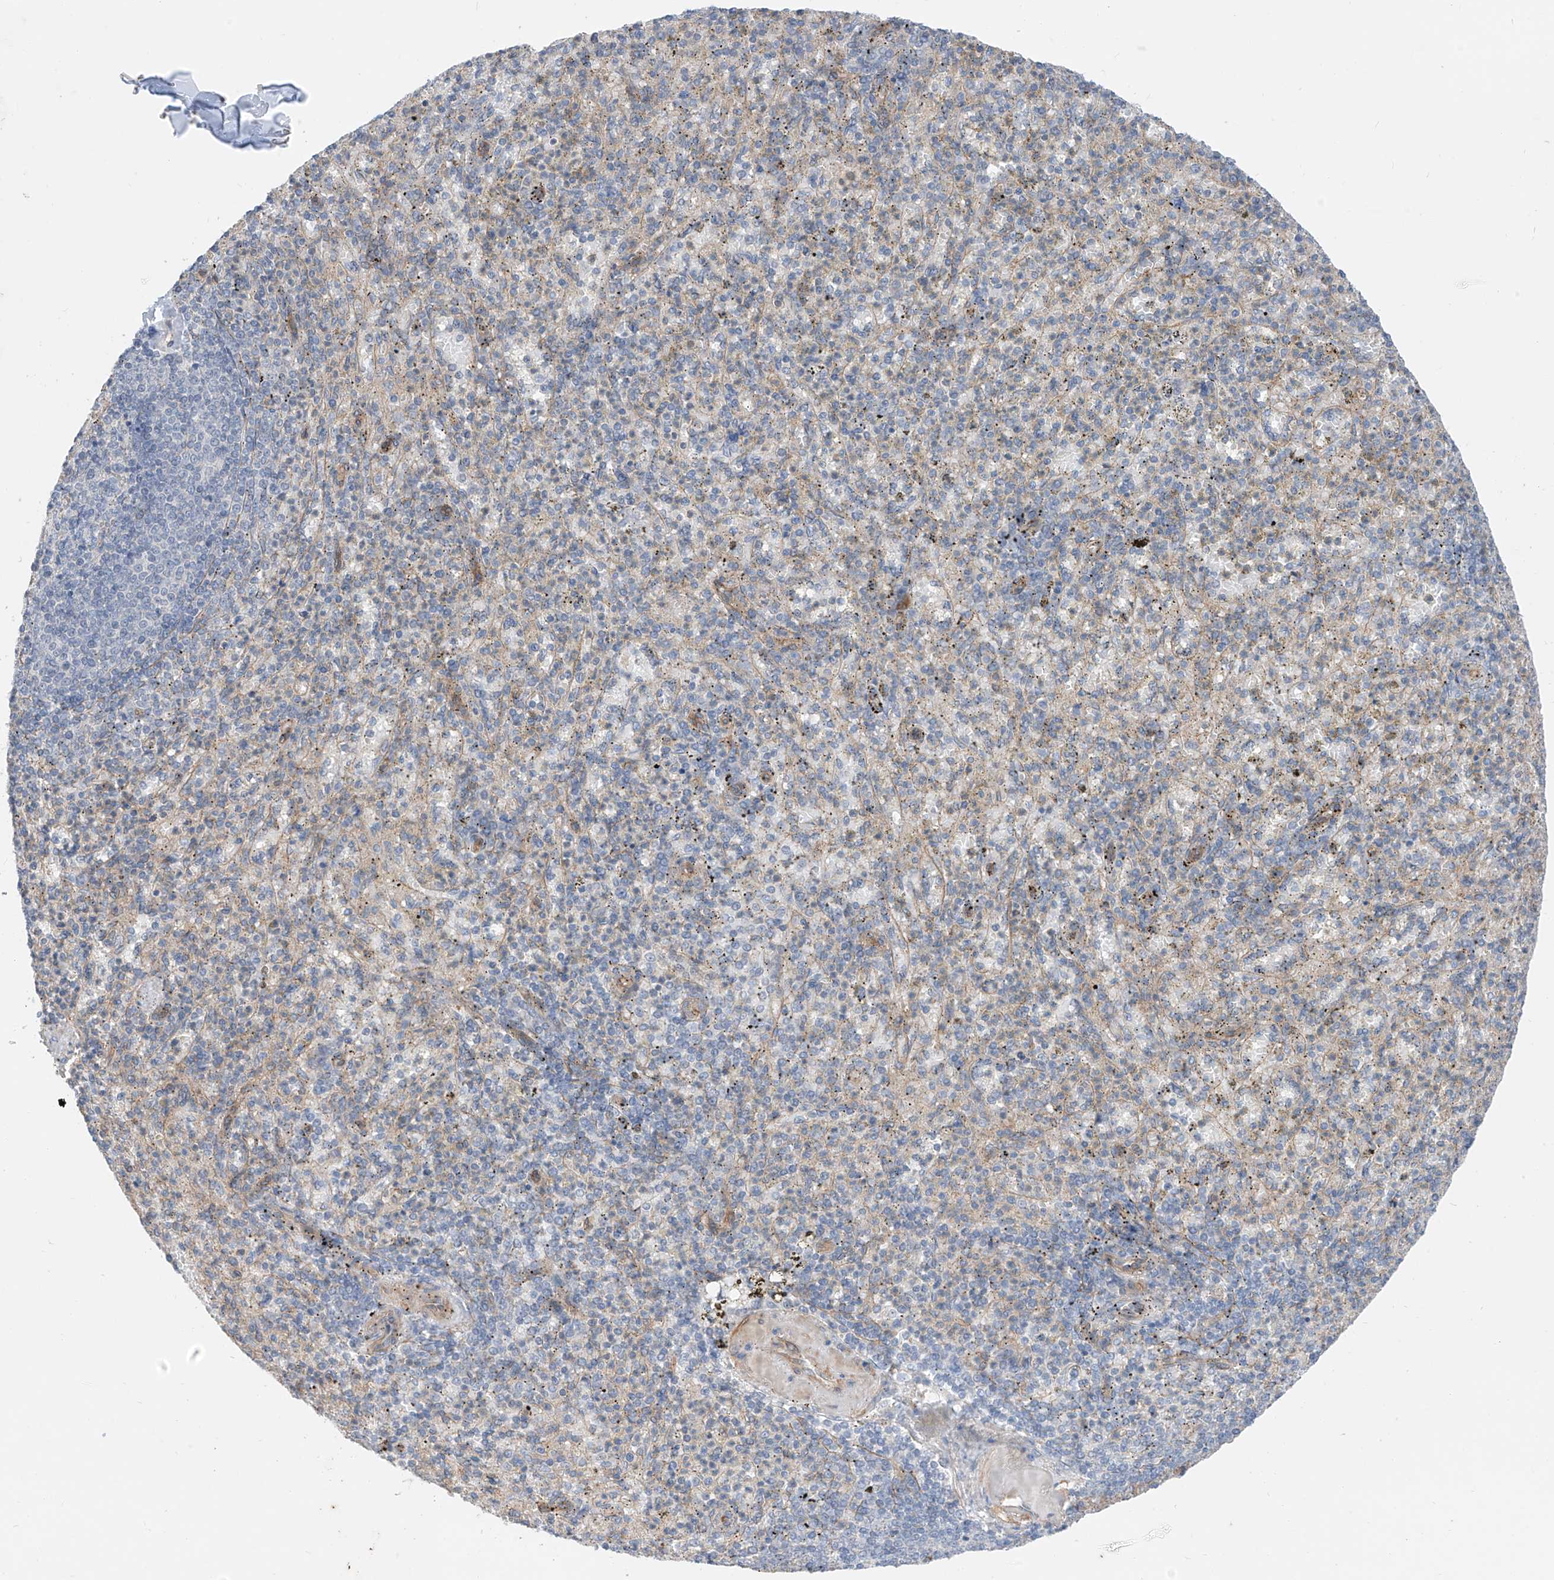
{"staining": {"intensity": "negative", "quantity": "none", "location": "none"}, "tissue": "spleen", "cell_type": "Cells in red pulp", "image_type": "normal", "snomed": [{"axis": "morphology", "description": "Normal tissue, NOS"}, {"axis": "topography", "description": "Spleen"}], "caption": "The photomicrograph reveals no significant expression in cells in red pulp of spleen.", "gene": "ABLIM2", "patient": {"sex": "female", "age": 74}}